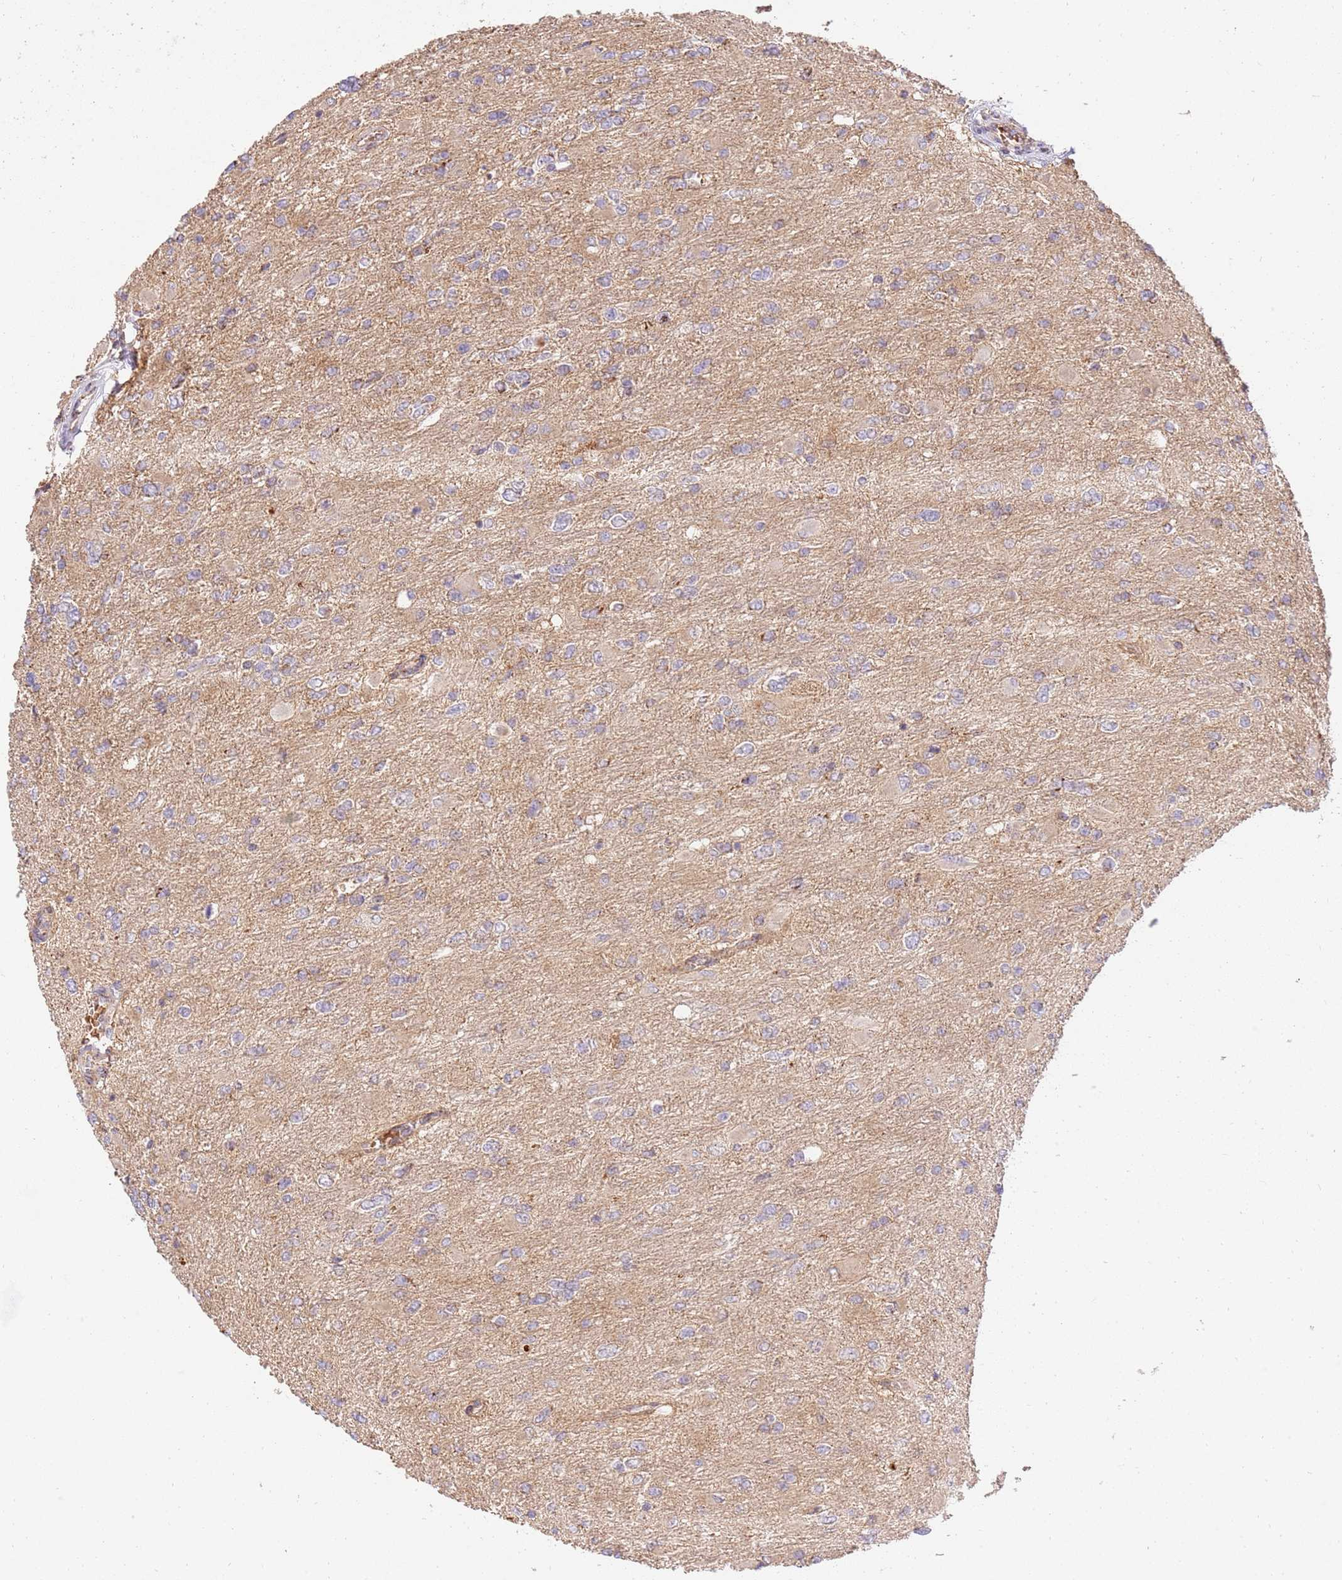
{"staining": {"intensity": "negative", "quantity": "none", "location": "none"}, "tissue": "glioma", "cell_type": "Tumor cells", "image_type": "cancer", "snomed": [{"axis": "morphology", "description": "Glioma, malignant, High grade"}, {"axis": "topography", "description": "Cerebral cortex"}], "caption": "IHC histopathology image of neoplastic tissue: malignant glioma (high-grade) stained with DAB (3,3'-diaminobenzidine) exhibits no significant protein staining in tumor cells. (DAB IHC with hematoxylin counter stain).", "gene": "SPATA2L", "patient": {"sex": "female", "age": 36}}